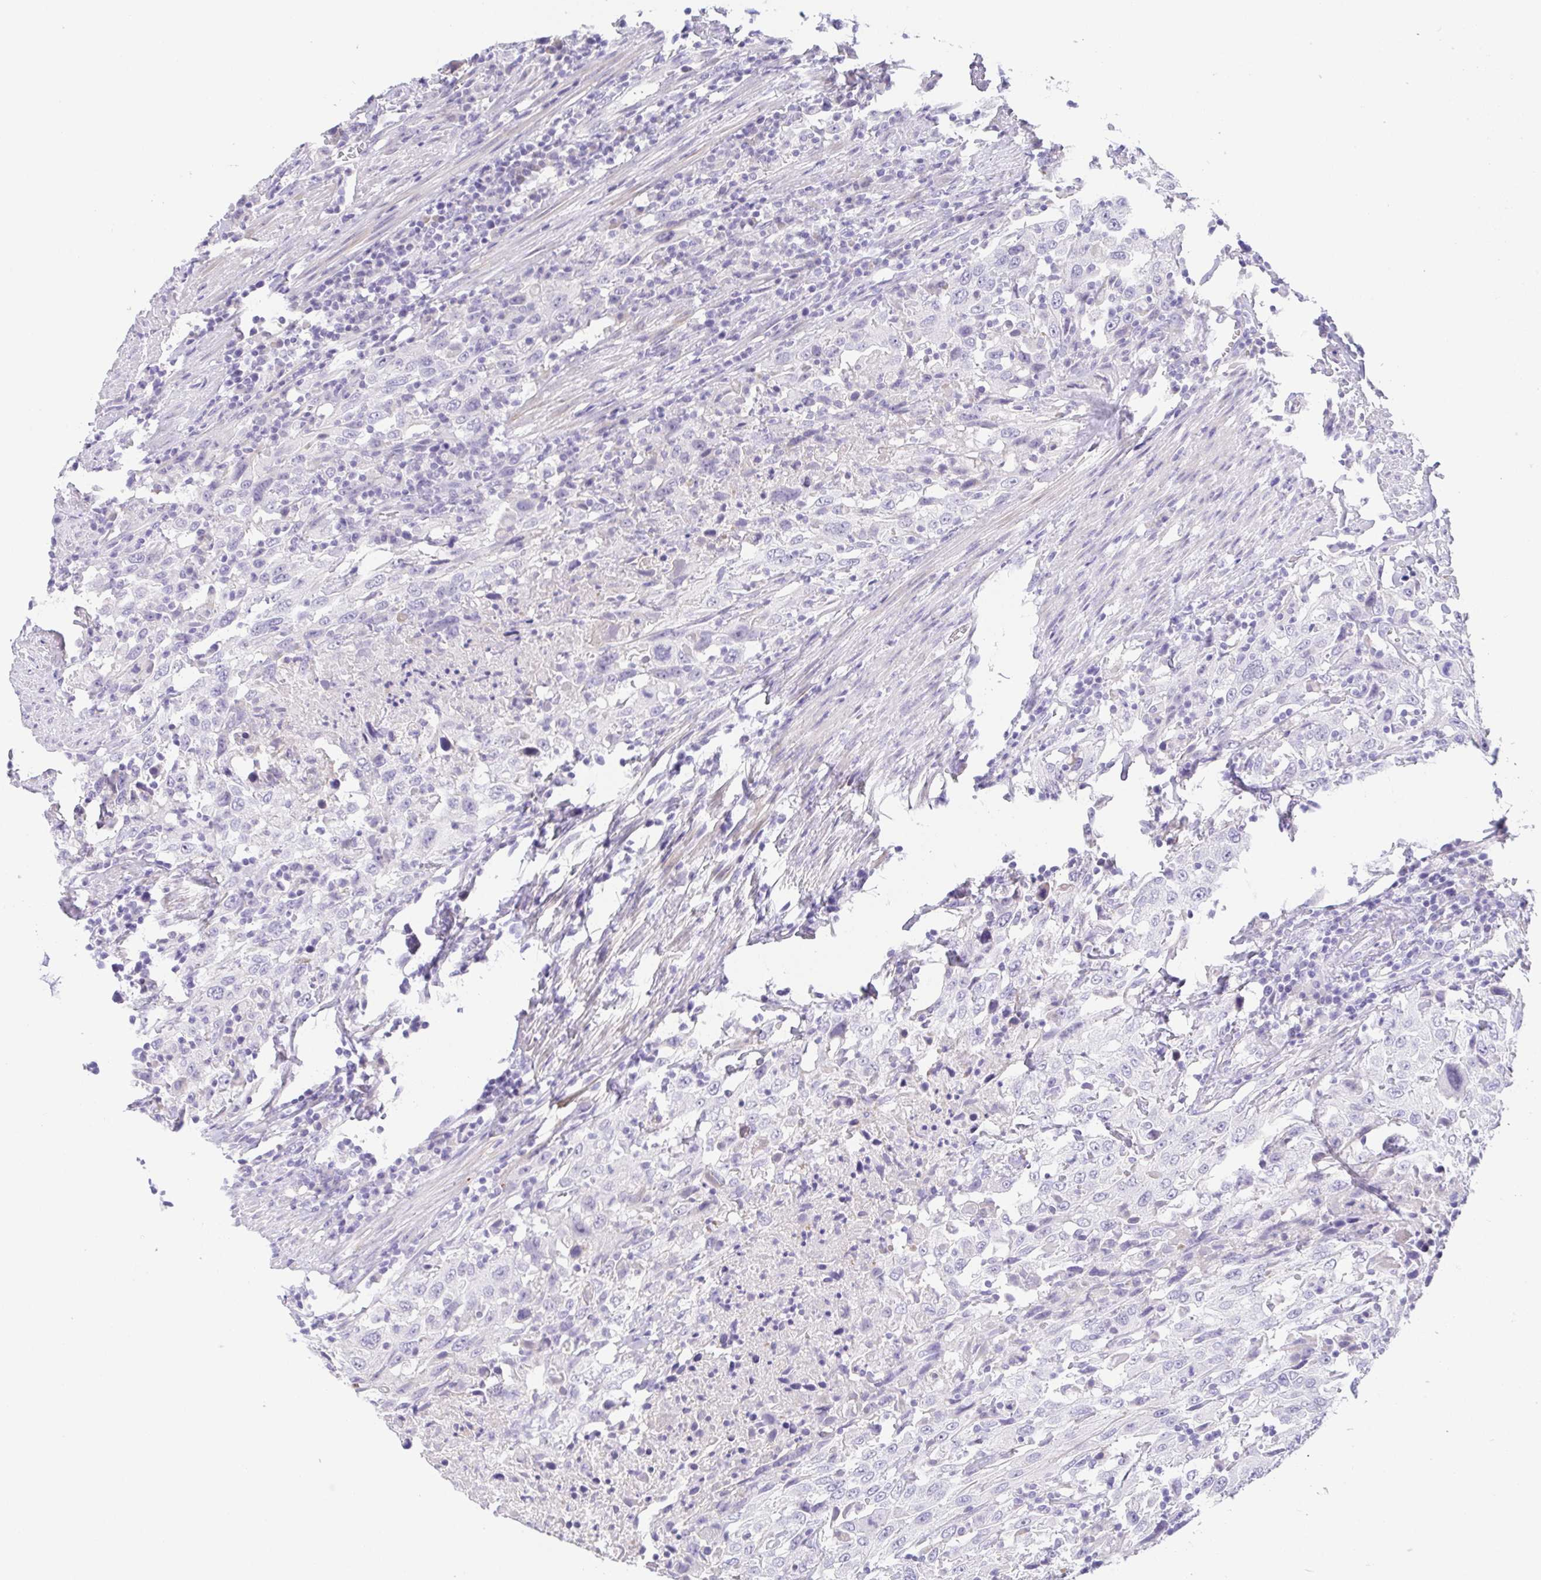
{"staining": {"intensity": "negative", "quantity": "none", "location": "none"}, "tissue": "urothelial cancer", "cell_type": "Tumor cells", "image_type": "cancer", "snomed": [{"axis": "morphology", "description": "Urothelial carcinoma, High grade"}, {"axis": "topography", "description": "Urinary bladder"}], "caption": "An immunohistochemistry photomicrograph of urothelial carcinoma (high-grade) is shown. There is no staining in tumor cells of urothelial carcinoma (high-grade).", "gene": "HAPLN2", "patient": {"sex": "male", "age": 61}}